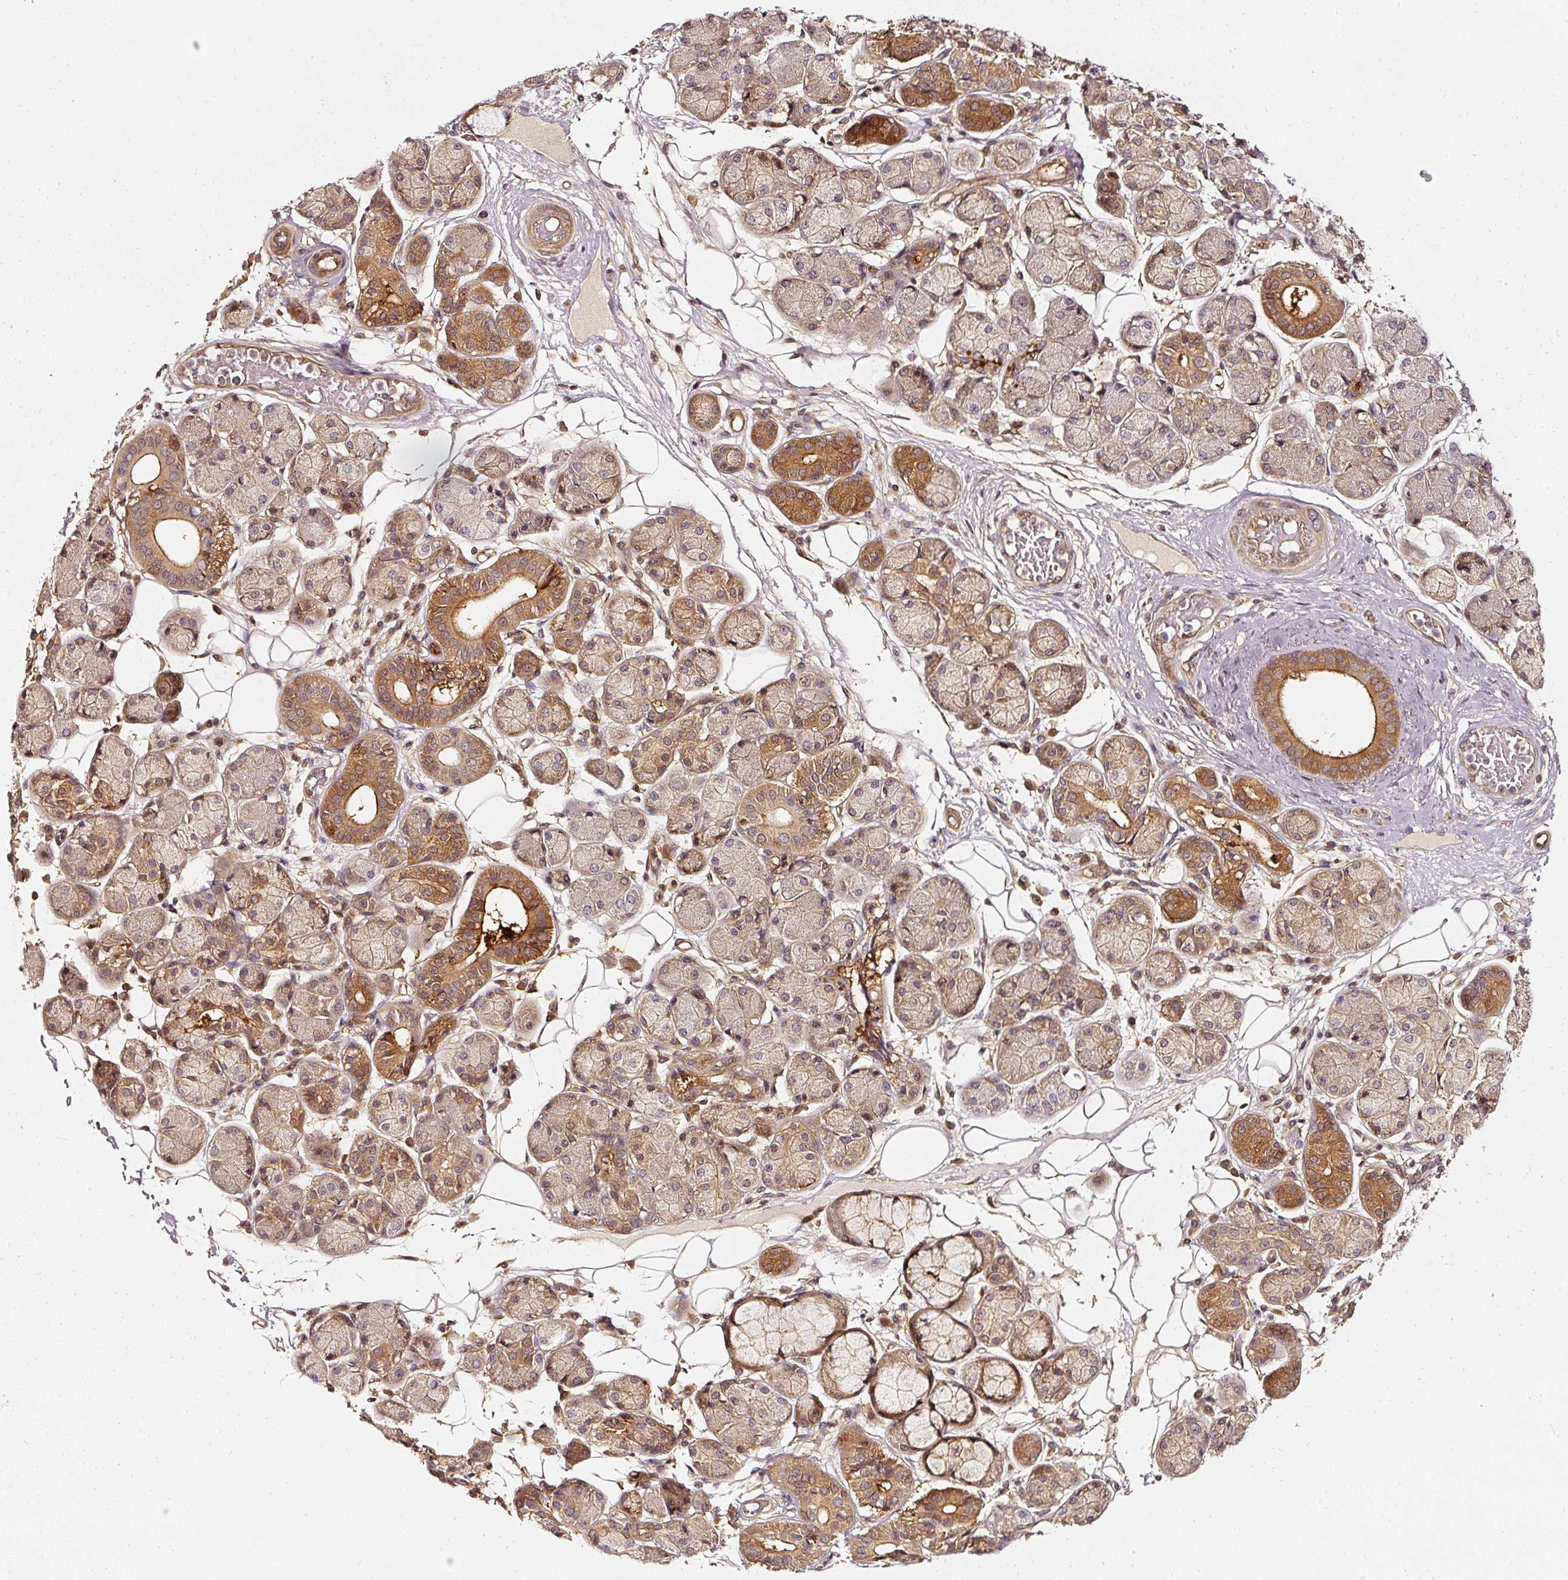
{"staining": {"intensity": "moderate", "quantity": ">75%", "location": "cytoplasmic/membranous,nuclear"}, "tissue": "salivary gland", "cell_type": "Glandular cells", "image_type": "normal", "snomed": [{"axis": "morphology", "description": "Squamous cell carcinoma, NOS"}, {"axis": "topography", "description": "Skin"}, {"axis": "topography", "description": "Head-Neck"}], "caption": "The micrograph demonstrates staining of unremarkable salivary gland, revealing moderate cytoplasmic/membranous,nuclear protein staining (brown color) within glandular cells.", "gene": "ASMTL", "patient": {"sex": "male", "age": 80}}